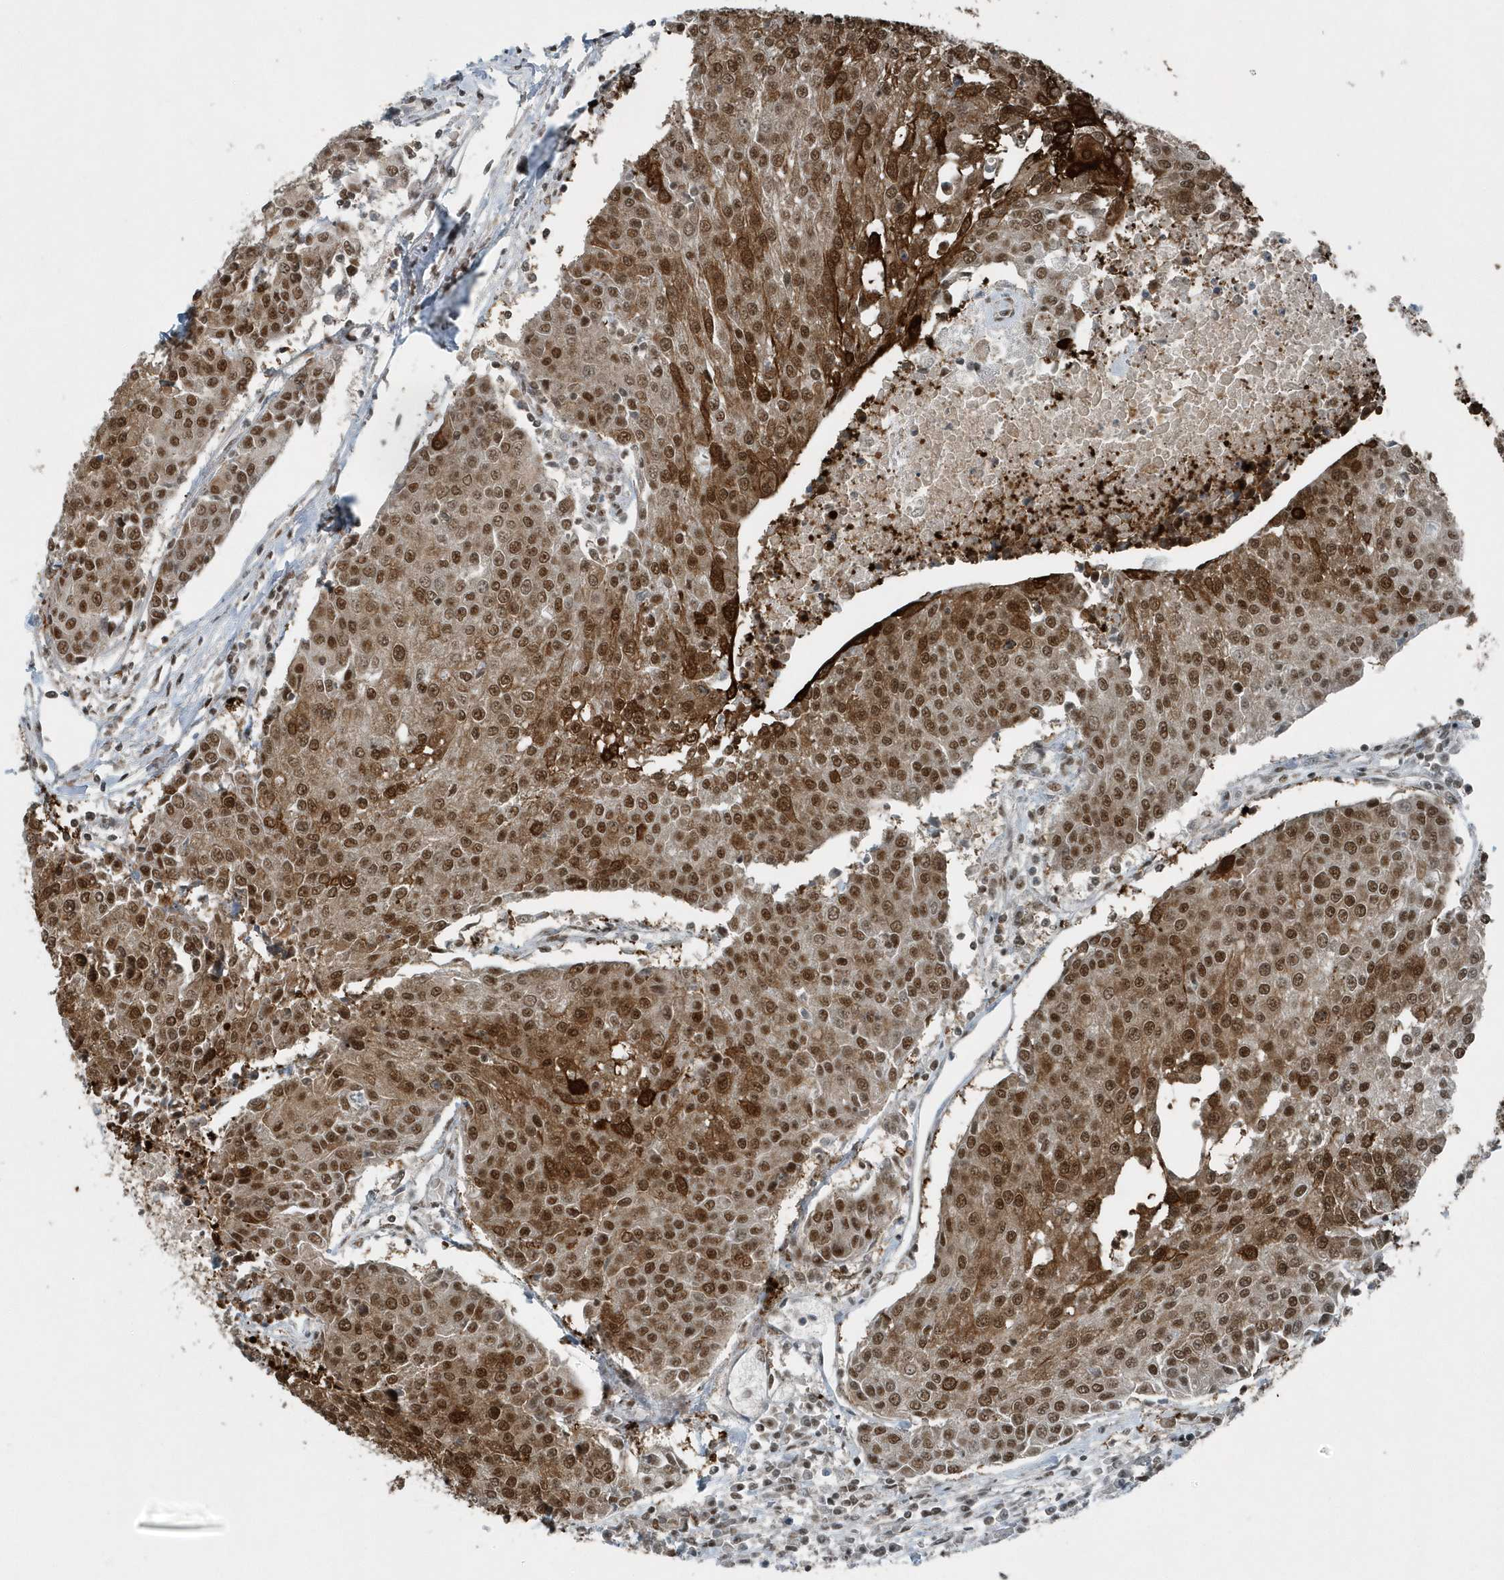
{"staining": {"intensity": "strong", "quantity": ">75%", "location": "cytoplasmic/membranous,nuclear"}, "tissue": "urothelial cancer", "cell_type": "Tumor cells", "image_type": "cancer", "snomed": [{"axis": "morphology", "description": "Urothelial carcinoma, High grade"}, {"axis": "topography", "description": "Urinary bladder"}], "caption": "Urothelial carcinoma (high-grade) stained with a protein marker displays strong staining in tumor cells.", "gene": "YTHDC1", "patient": {"sex": "female", "age": 85}}